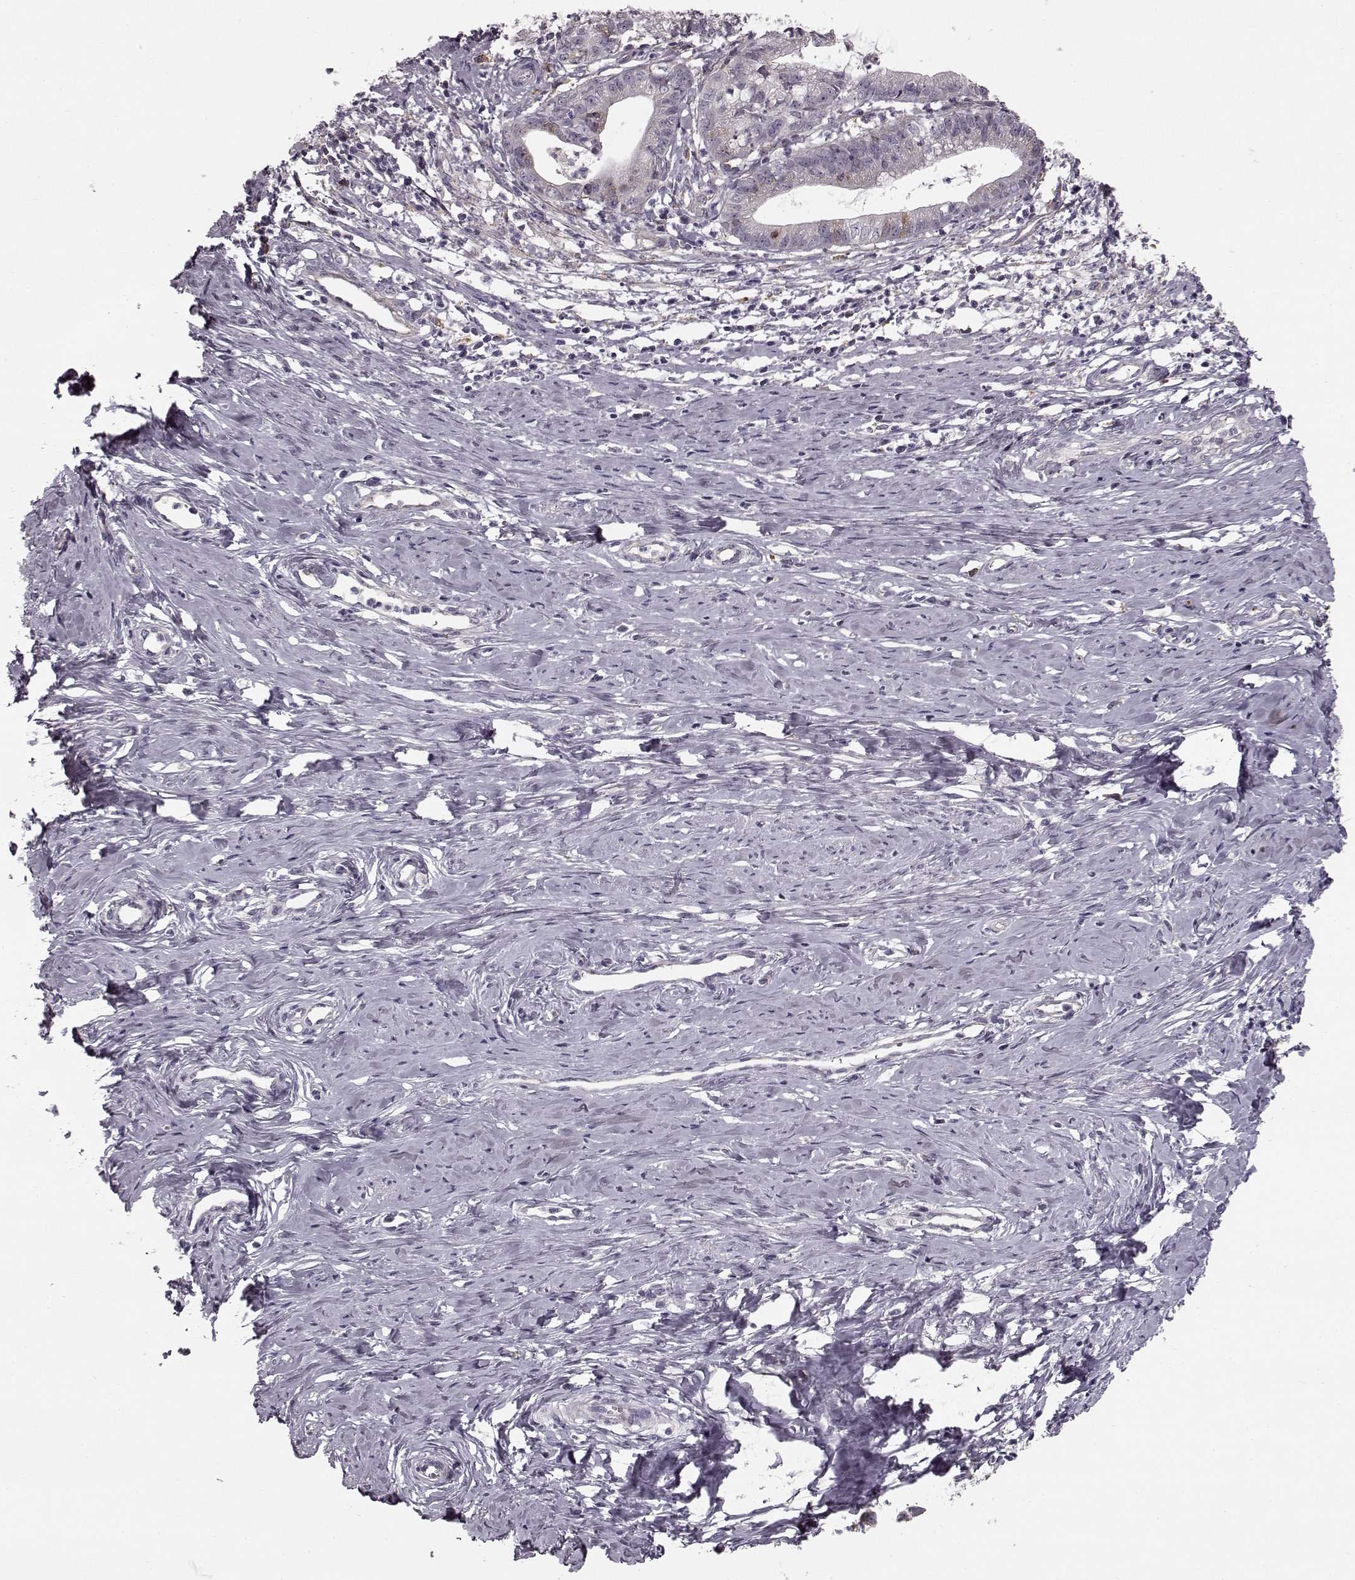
{"staining": {"intensity": "weak", "quantity": "<25%", "location": "cytoplasmic/membranous"}, "tissue": "cervical cancer", "cell_type": "Tumor cells", "image_type": "cancer", "snomed": [{"axis": "morphology", "description": "Normal tissue, NOS"}, {"axis": "morphology", "description": "Adenocarcinoma, NOS"}, {"axis": "topography", "description": "Cervix"}], "caption": "Immunohistochemical staining of cervical adenocarcinoma demonstrates no significant positivity in tumor cells.", "gene": "HMMR", "patient": {"sex": "female", "age": 38}}